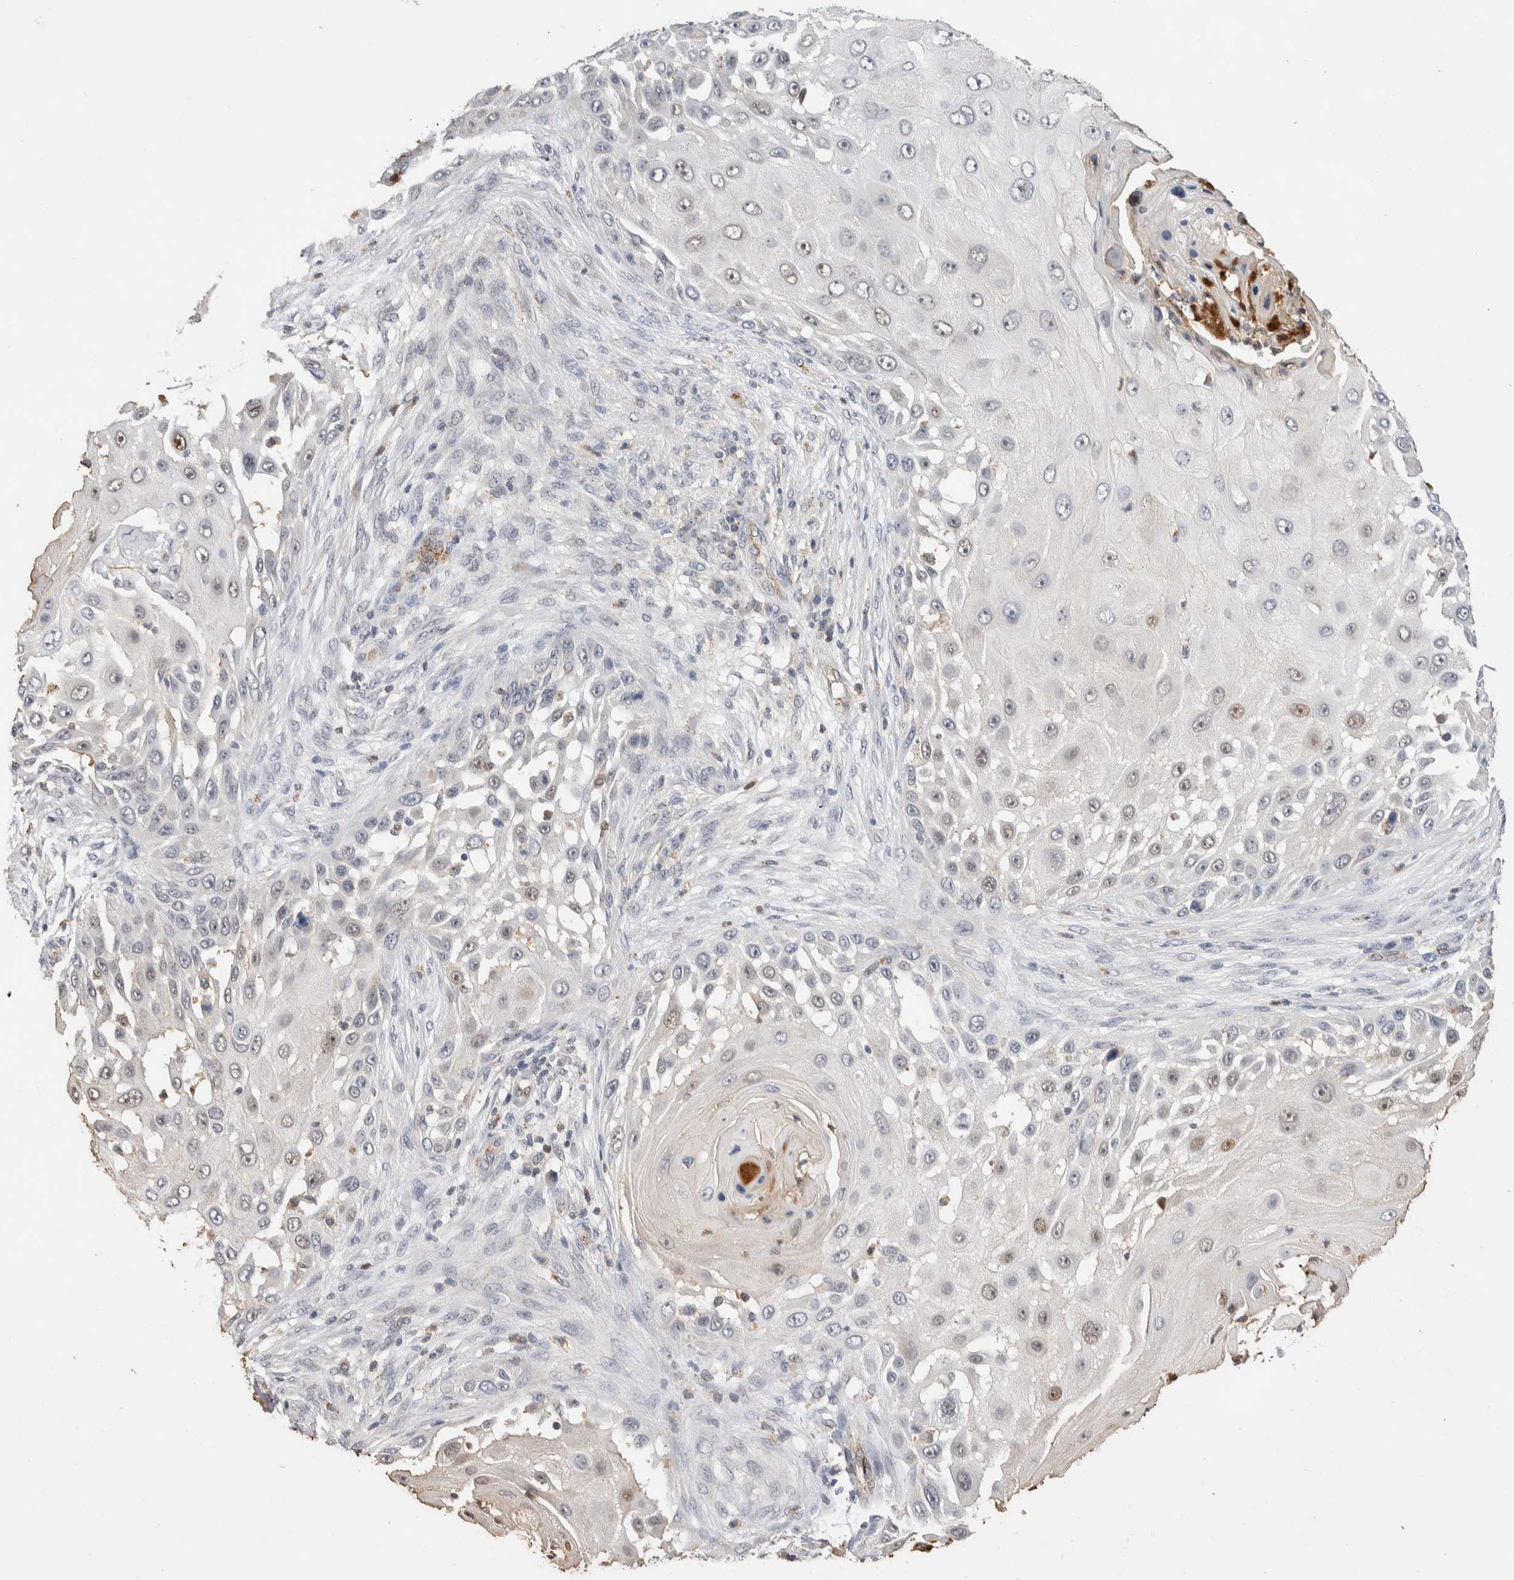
{"staining": {"intensity": "weak", "quantity": "<25%", "location": "nuclear"}, "tissue": "skin cancer", "cell_type": "Tumor cells", "image_type": "cancer", "snomed": [{"axis": "morphology", "description": "Squamous cell carcinoma, NOS"}, {"axis": "topography", "description": "Skin"}], "caption": "High magnification brightfield microscopy of skin squamous cell carcinoma stained with DAB (3,3'-diaminobenzidine) (brown) and counterstained with hematoxylin (blue): tumor cells show no significant positivity.", "gene": "NSMAF", "patient": {"sex": "female", "age": 44}}